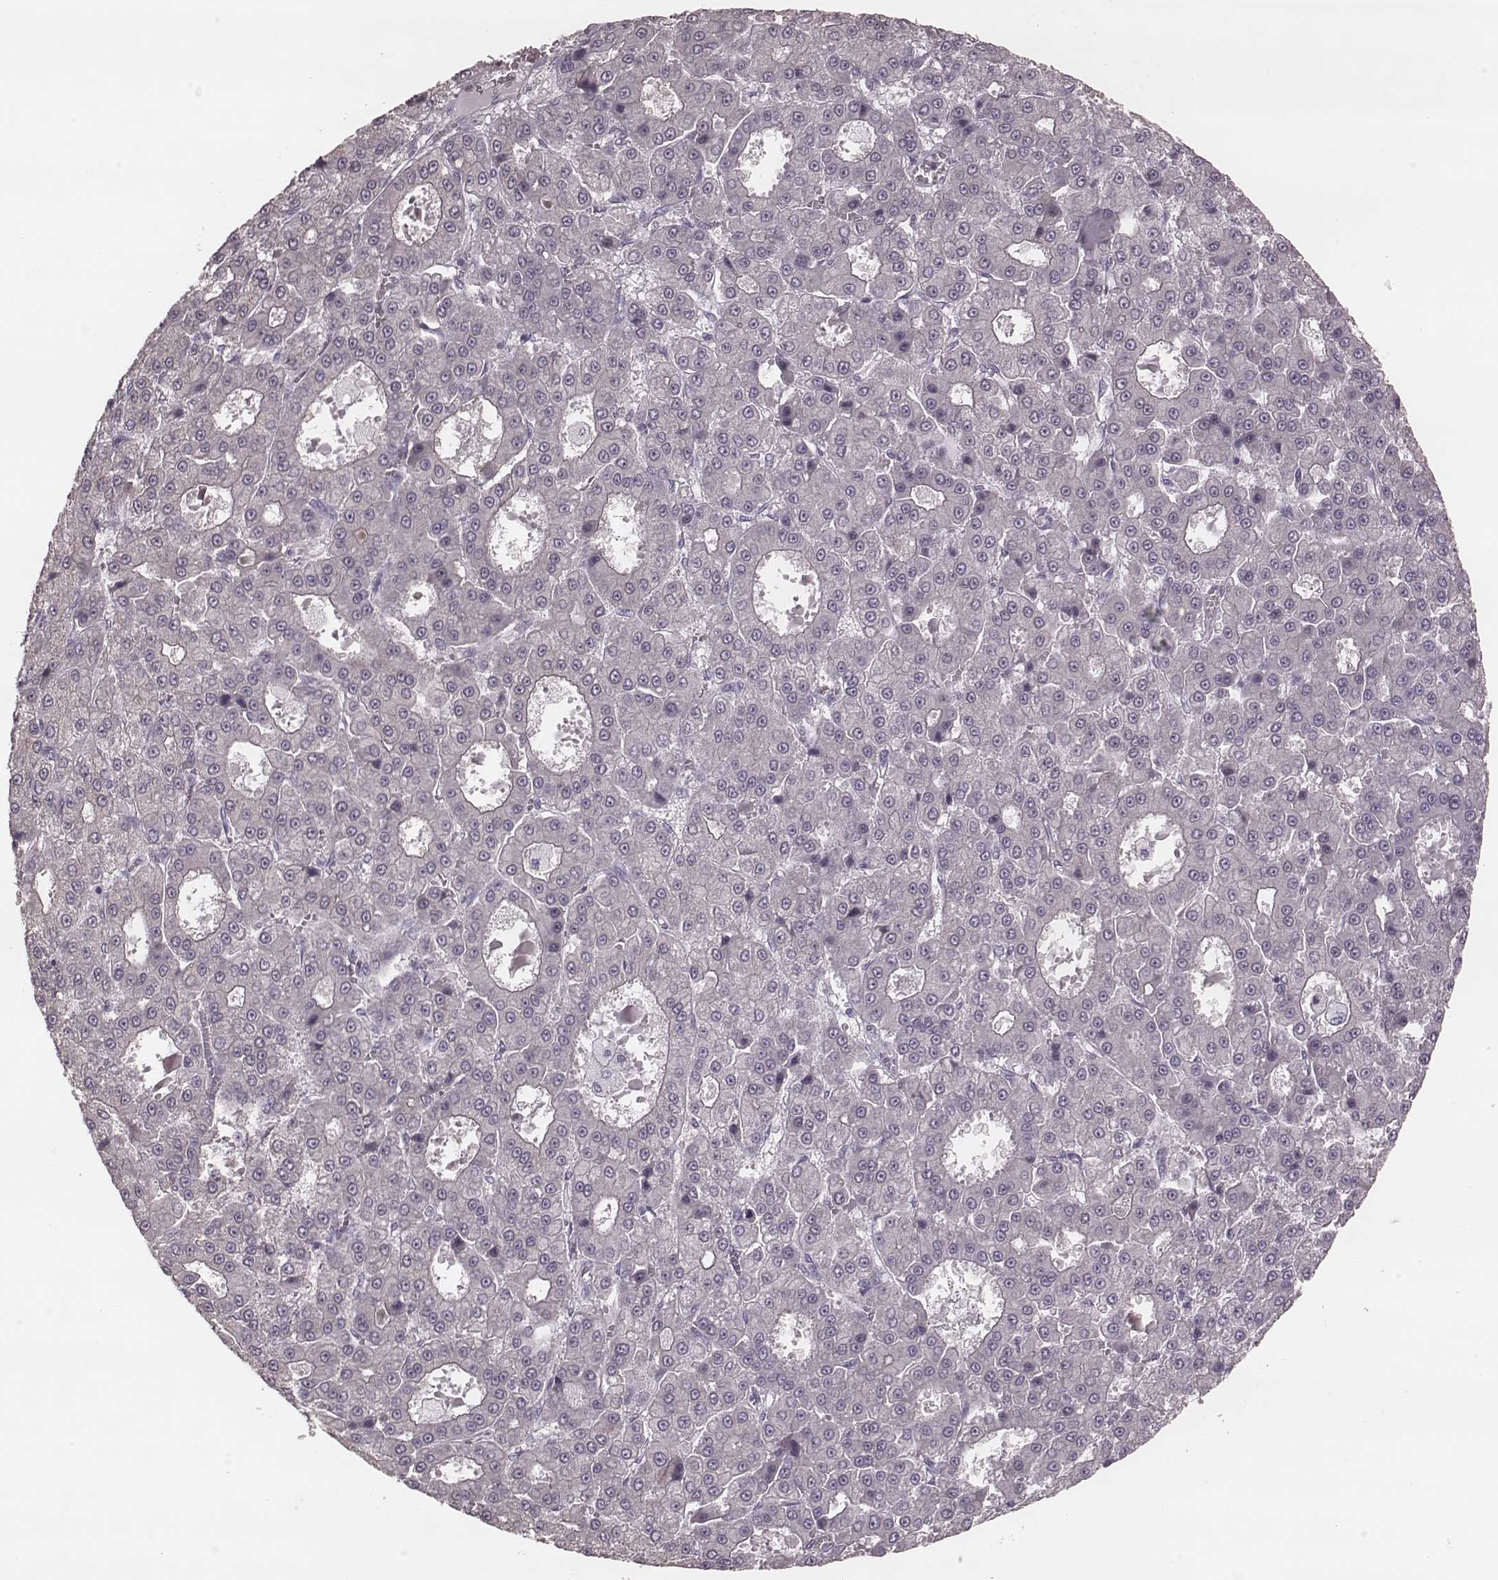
{"staining": {"intensity": "negative", "quantity": "none", "location": "none"}, "tissue": "liver cancer", "cell_type": "Tumor cells", "image_type": "cancer", "snomed": [{"axis": "morphology", "description": "Carcinoma, Hepatocellular, NOS"}, {"axis": "topography", "description": "Liver"}], "caption": "Tumor cells are negative for brown protein staining in liver cancer (hepatocellular carcinoma).", "gene": "KRT74", "patient": {"sex": "male", "age": 70}}